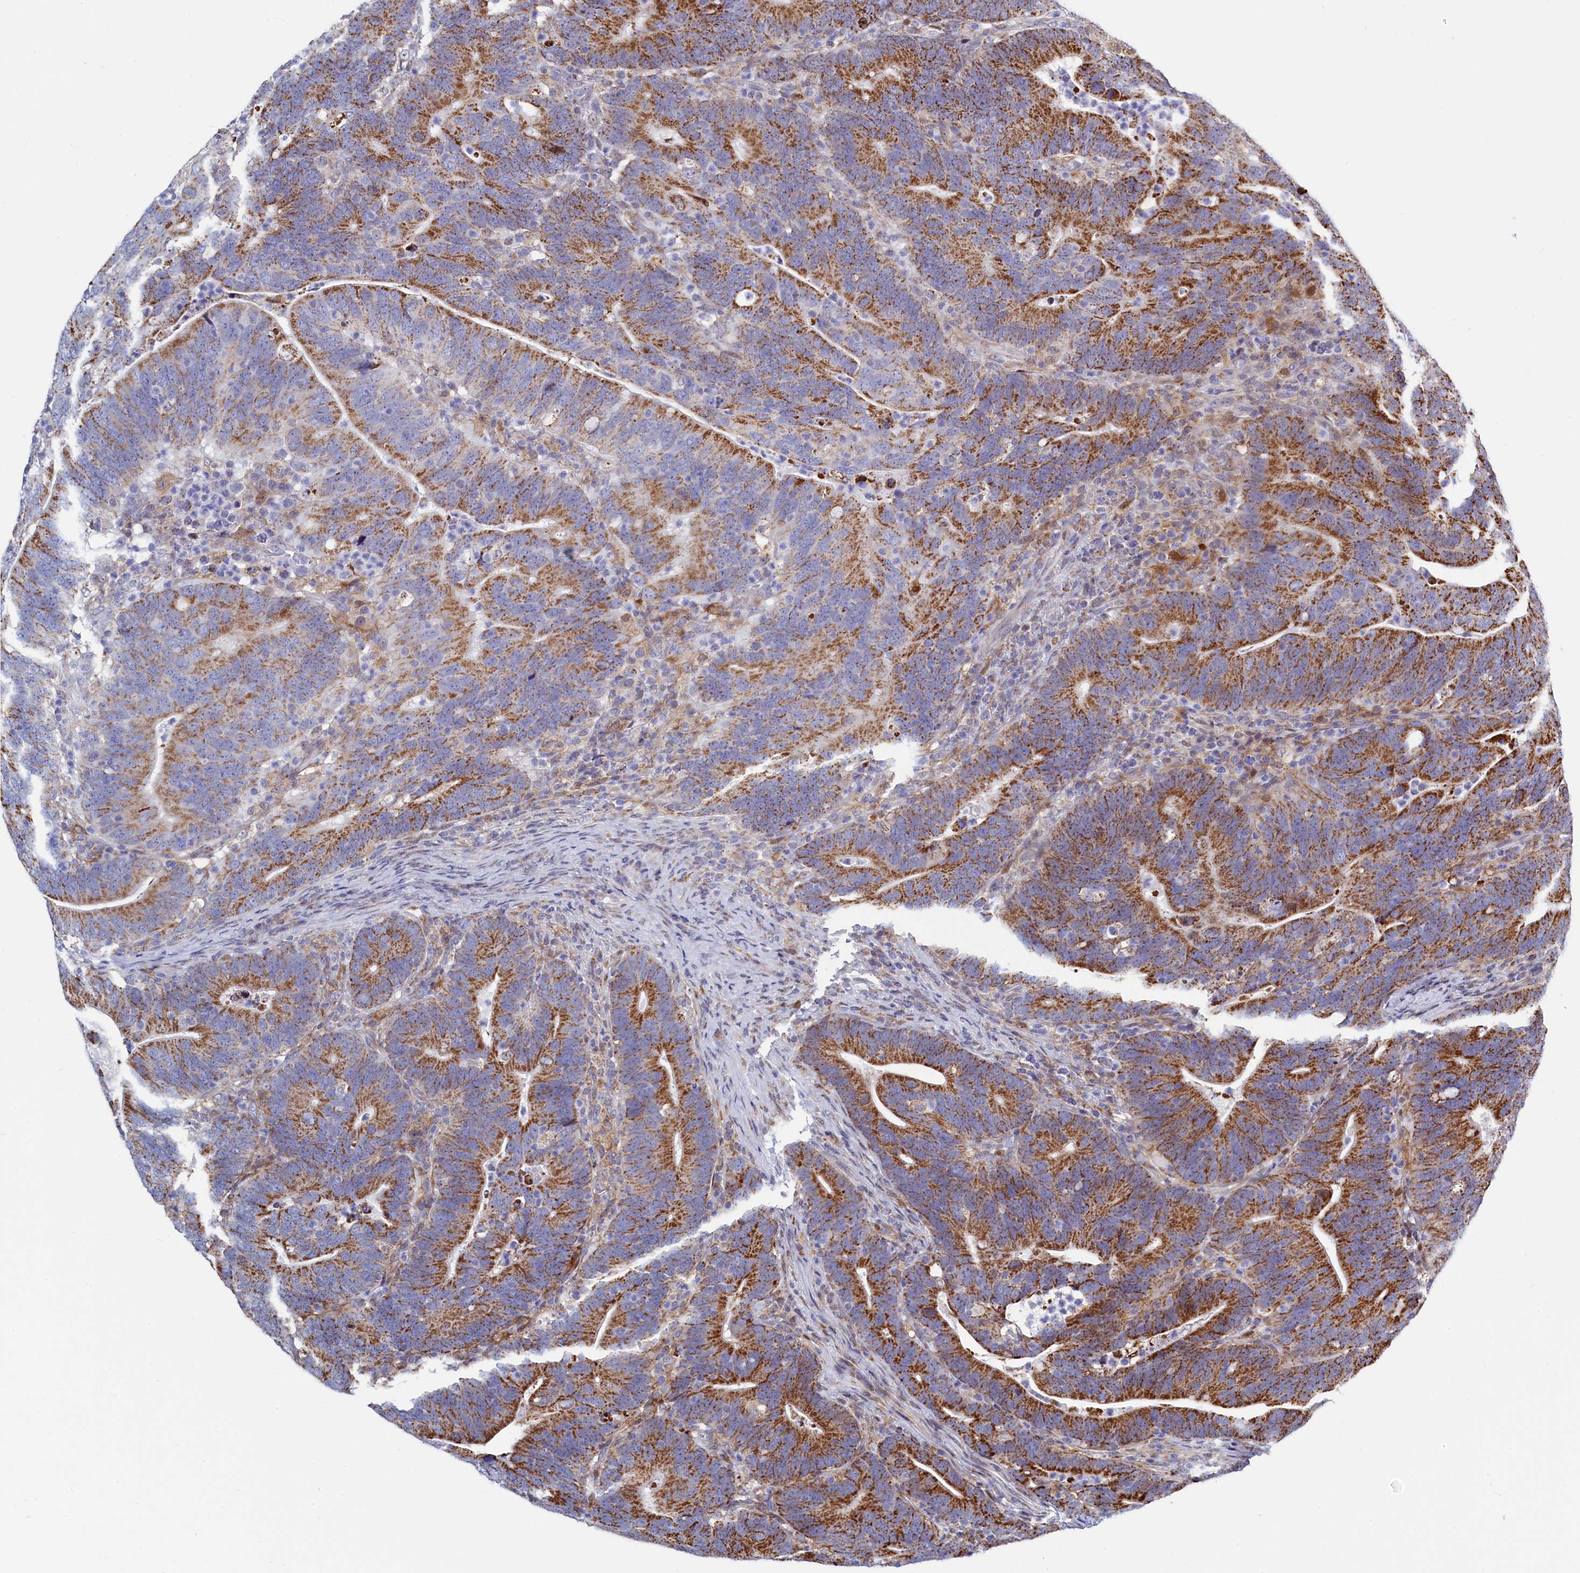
{"staining": {"intensity": "strong", "quantity": ">75%", "location": "cytoplasmic/membranous"}, "tissue": "colorectal cancer", "cell_type": "Tumor cells", "image_type": "cancer", "snomed": [{"axis": "morphology", "description": "Adenocarcinoma, NOS"}, {"axis": "topography", "description": "Colon"}], "caption": "A photomicrograph of human adenocarcinoma (colorectal) stained for a protein reveals strong cytoplasmic/membranous brown staining in tumor cells. (Brightfield microscopy of DAB IHC at high magnification).", "gene": "HDGFL3", "patient": {"sex": "female", "age": 66}}